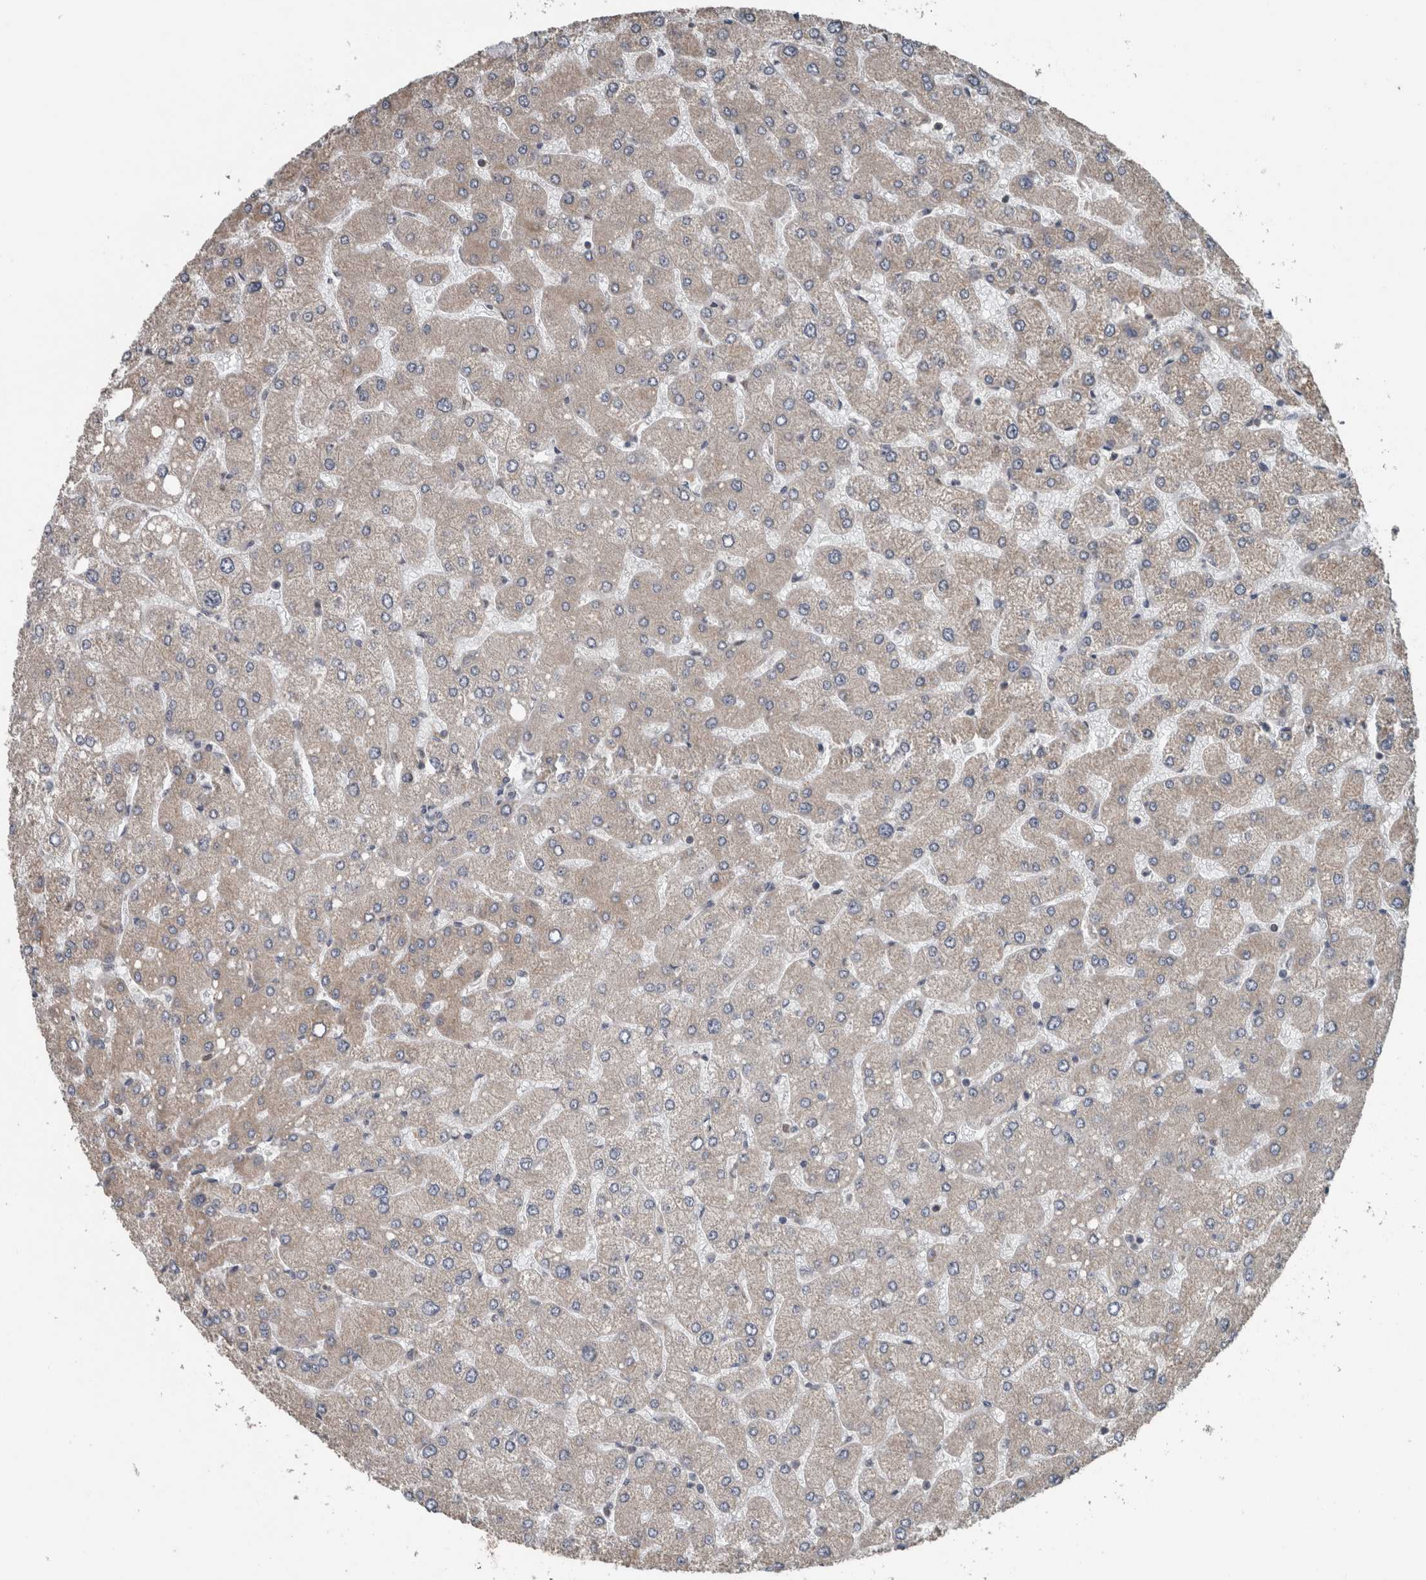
{"staining": {"intensity": "moderate", "quantity": ">75%", "location": "cytoplasmic/membranous"}, "tissue": "liver", "cell_type": "Cholangiocytes", "image_type": "normal", "snomed": [{"axis": "morphology", "description": "Normal tissue, NOS"}, {"axis": "topography", "description": "Liver"}], "caption": "Immunohistochemistry (IHC) photomicrograph of unremarkable liver: human liver stained using immunohistochemistry demonstrates medium levels of moderate protein expression localized specifically in the cytoplasmic/membranous of cholangiocytes, appearing as a cytoplasmic/membranous brown color.", "gene": "RIOK3", "patient": {"sex": "male", "age": 55}}